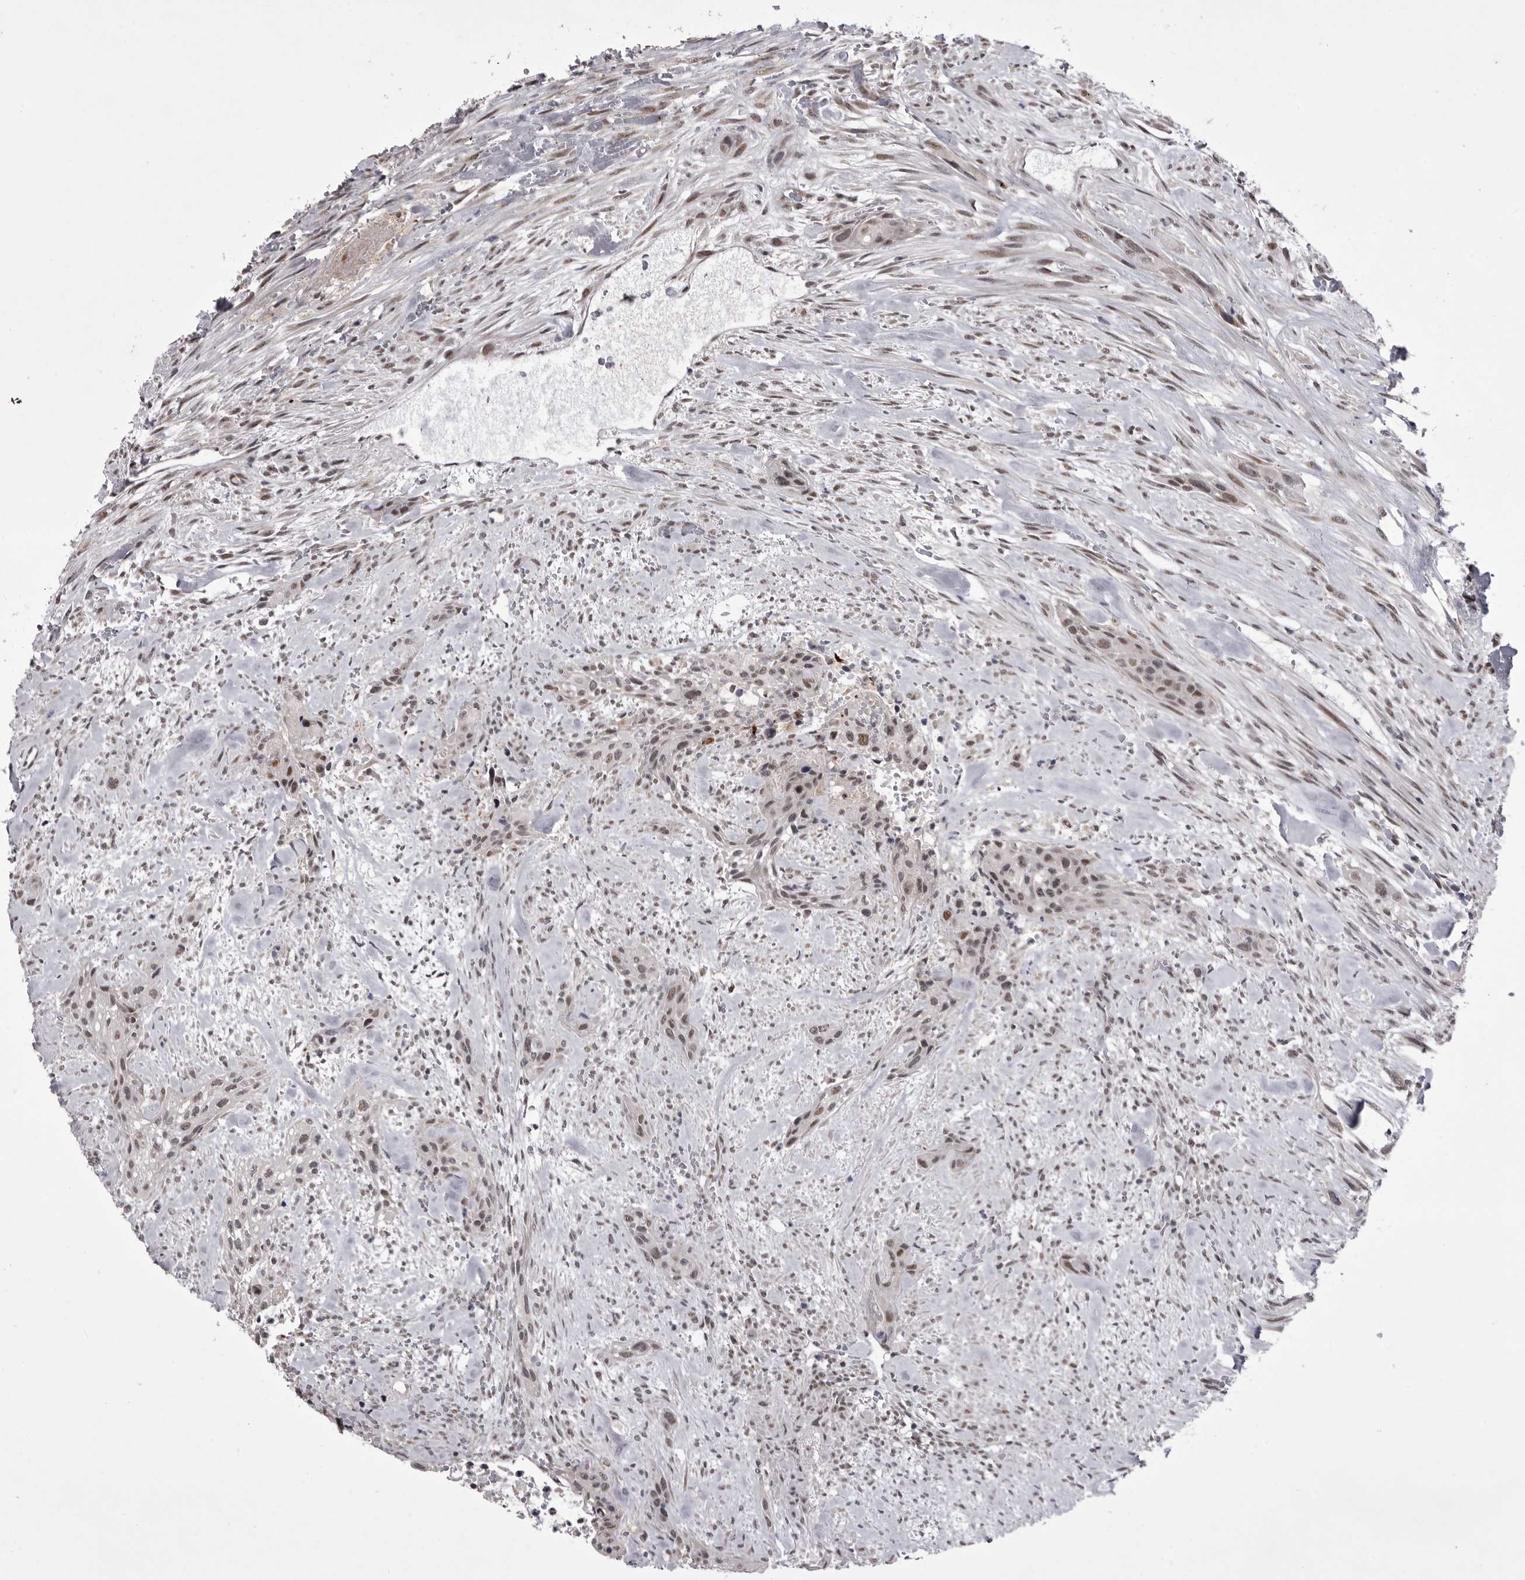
{"staining": {"intensity": "weak", "quantity": "<25%", "location": "nuclear"}, "tissue": "urothelial cancer", "cell_type": "Tumor cells", "image_type": "cancer", "snomed": [{"axis": "morphology", "description": "Urothelial carcinoma, High grade"}, {"axis": "topography", "description": "Urinary bladder"}], "caption": "Tumor cells are negative for protein expression in human high-grade urothelial carcinoma. Nuclei are stained in blue.", "gene": "PRPF3", "patient": {"sex": "male", "age": 35}}